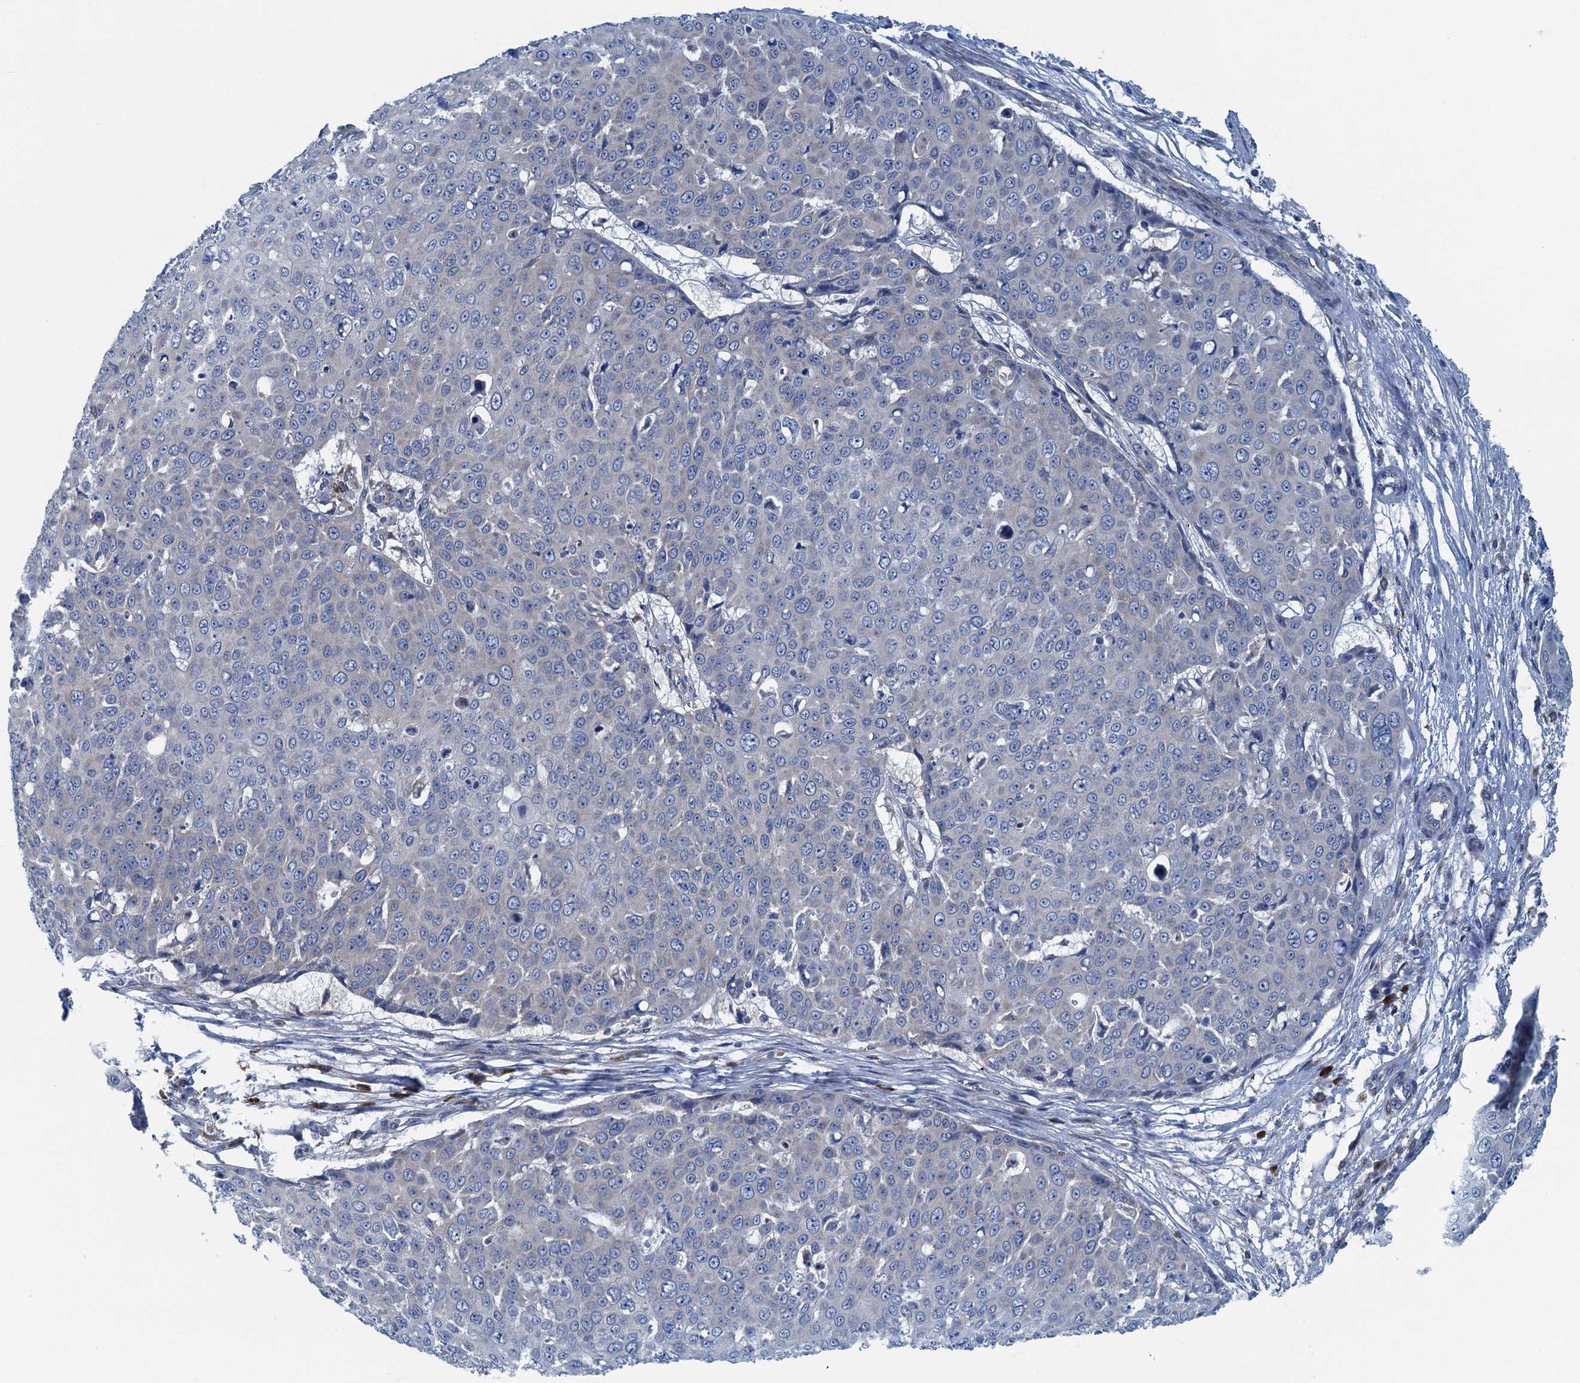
{"staining": {"intensity": "weak", "quantity": "<25%", "location": "cytoplasmic/membranous"}, "tissue": "skin cancer", "cell_type": "Tumor cells", "image_type": "cancer", "snomed": [{"axis": "morphology", "description": "Squamous cell carcinoma, NOS"}, {"axis": "topography", "description": "Skin"}], "caption": "The micrograph reveals no significant positivity in tumor cells of skin cancer.", "gene": "MYDGF", "patient": {"sex": "male", "age": 71}}